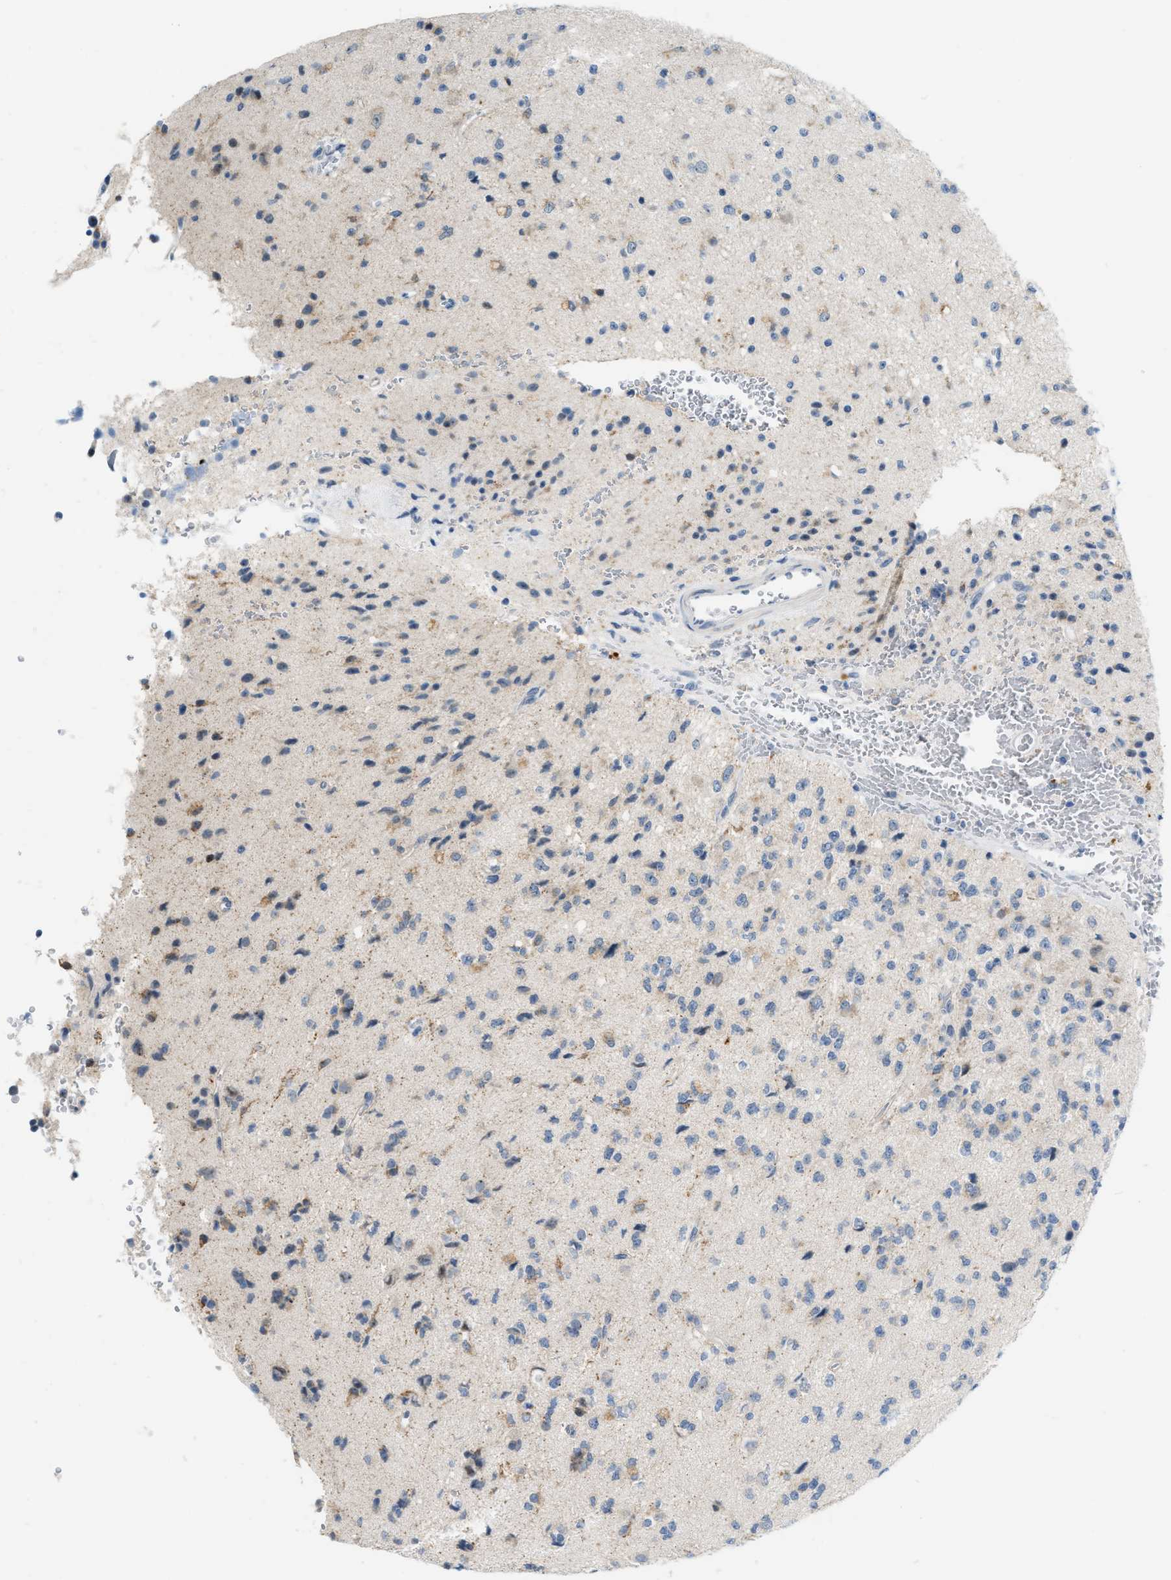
{"staining": {"intensity": "negative", "quantity": "none", "location": "none"}, "tissue": "glioma", "cell_type": "Tumor cells", "image_type": "cancer", "snomed": [{"axis": "morphology", "description": "Glioma, malignant, High grade"}, {"axis": "topography", "description": "pancreas cauda"}], "caption": "There is no significant staining in tumor cells of malignant glioma (high-grade). The staining is performed using DAB brown chromogen with nuclei counter-stained in using hematoxylin.", "gene": "PHRF1", "patient": {"sex": "male", "age": 60}}